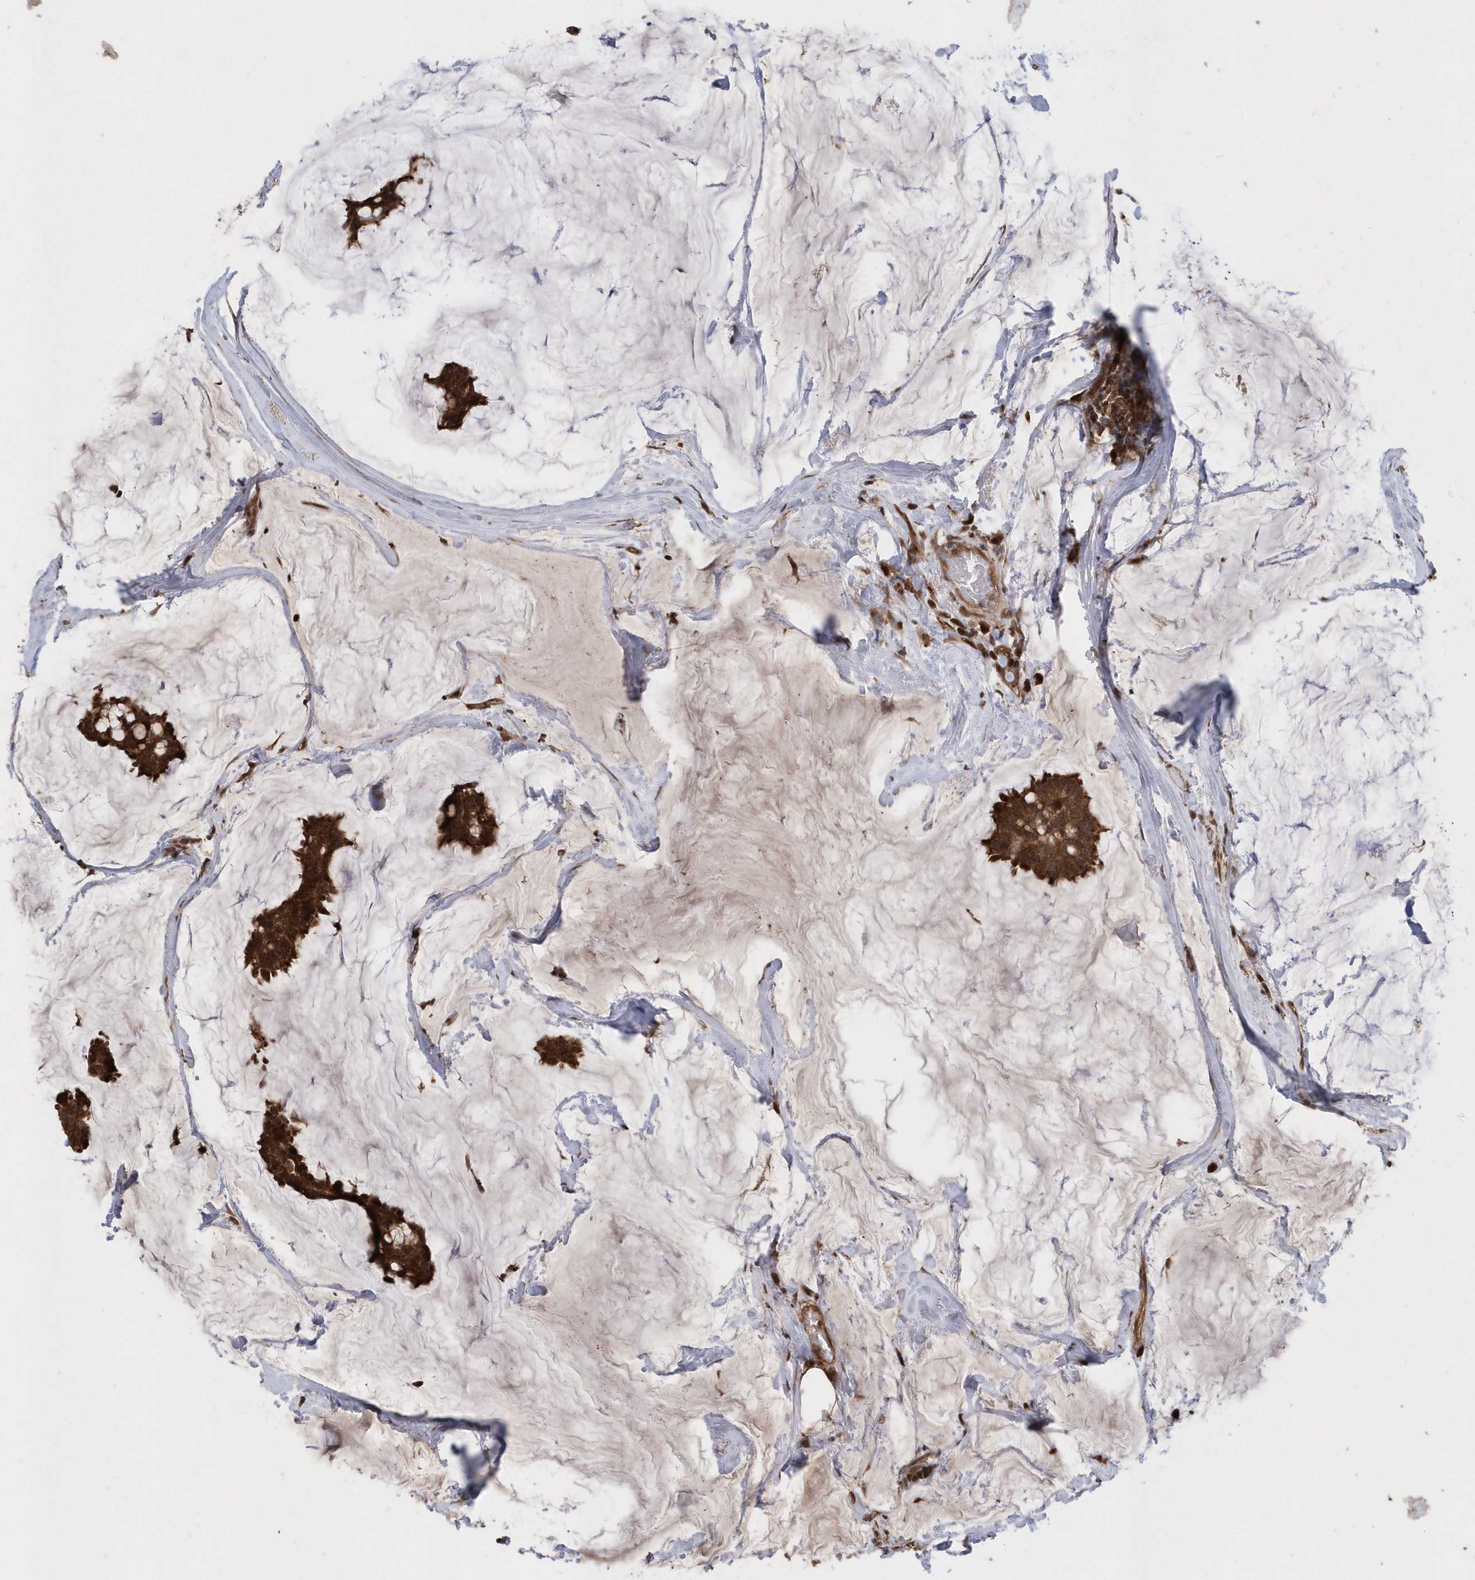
{"staining": {"intensity": "strong", "quantity": ">75%", "location": "cytoplasmic/membranous"}, "tissue": "breast cancer", "cell_type": "Tumor cells", "image_type": "cancer", "snomed": [{"axis": "morphology", "description": "Duct carcinoma"}, {"axis": "topography", "description": "Breast"}], "caption": "Immunohistochemical staining of human breast cancer demonstrates high levels of strong cytoplasmic/membranous protein expression in about >75% of tumor cells. (brown staining indicates protein expression, while blue staining denotes nuclei).", "gene": "WASHC5", "patient": {"sex": "female", "age": 93}}